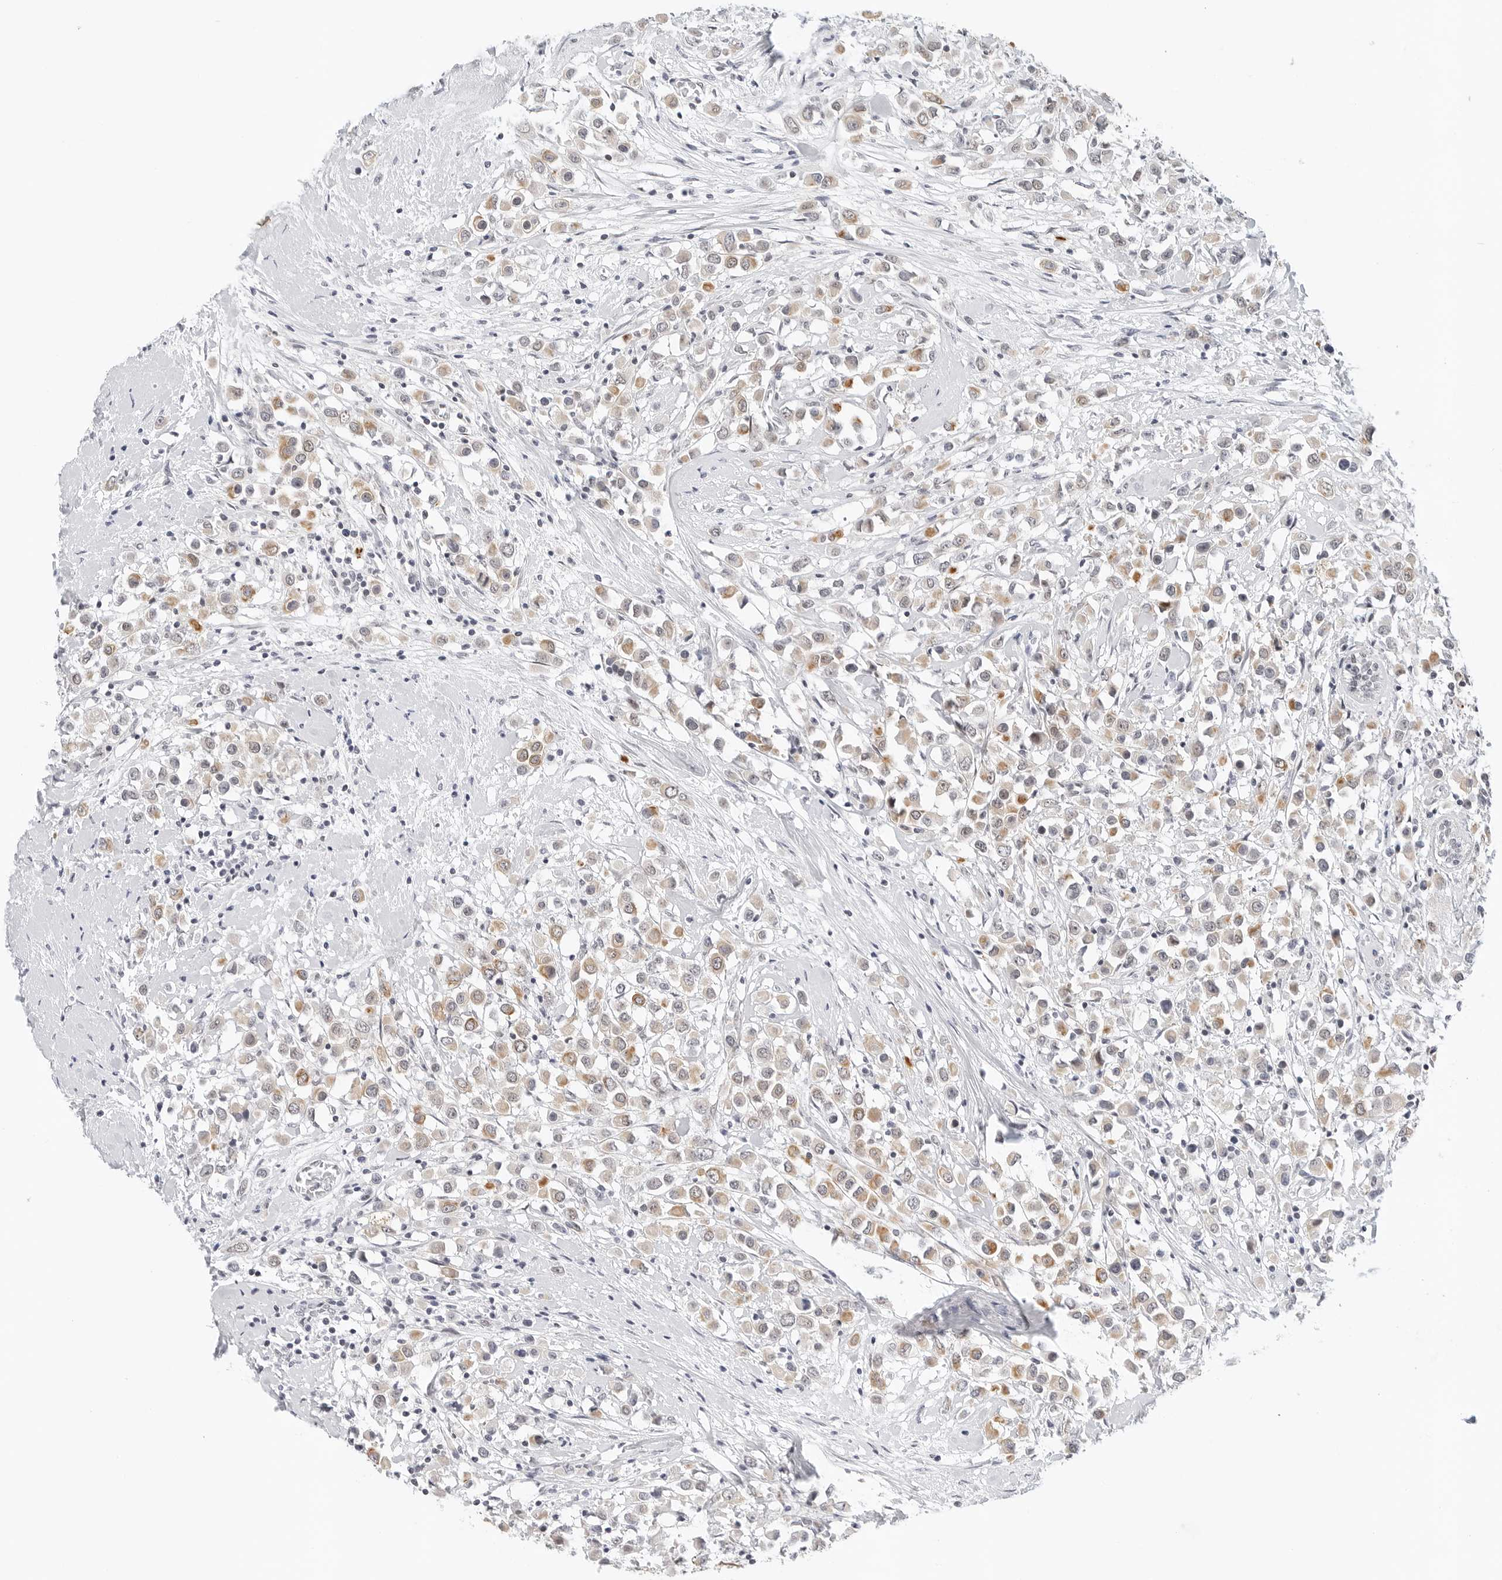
{"staining": {"intensity": "moderate", "quantity": "<25%", "location": "cytoplasmic/membranous"}, "tissue": "breast cancer", "cell_type": "Tumor cells", "image_type": "cancer", "snomed": [{"axis": "morphology", "description": "Duct carcinoma"}, {"axis": "topography", "description": "Breast"}], "caption": "Tumor cells demonstrate low levels of moderate cytoplasmic/membranous positivity in about <25% of cells in breast infiltrating ductal carcinoma.", "gene": "TSEN2", "patient": {"sex": "female", "age": 61}}